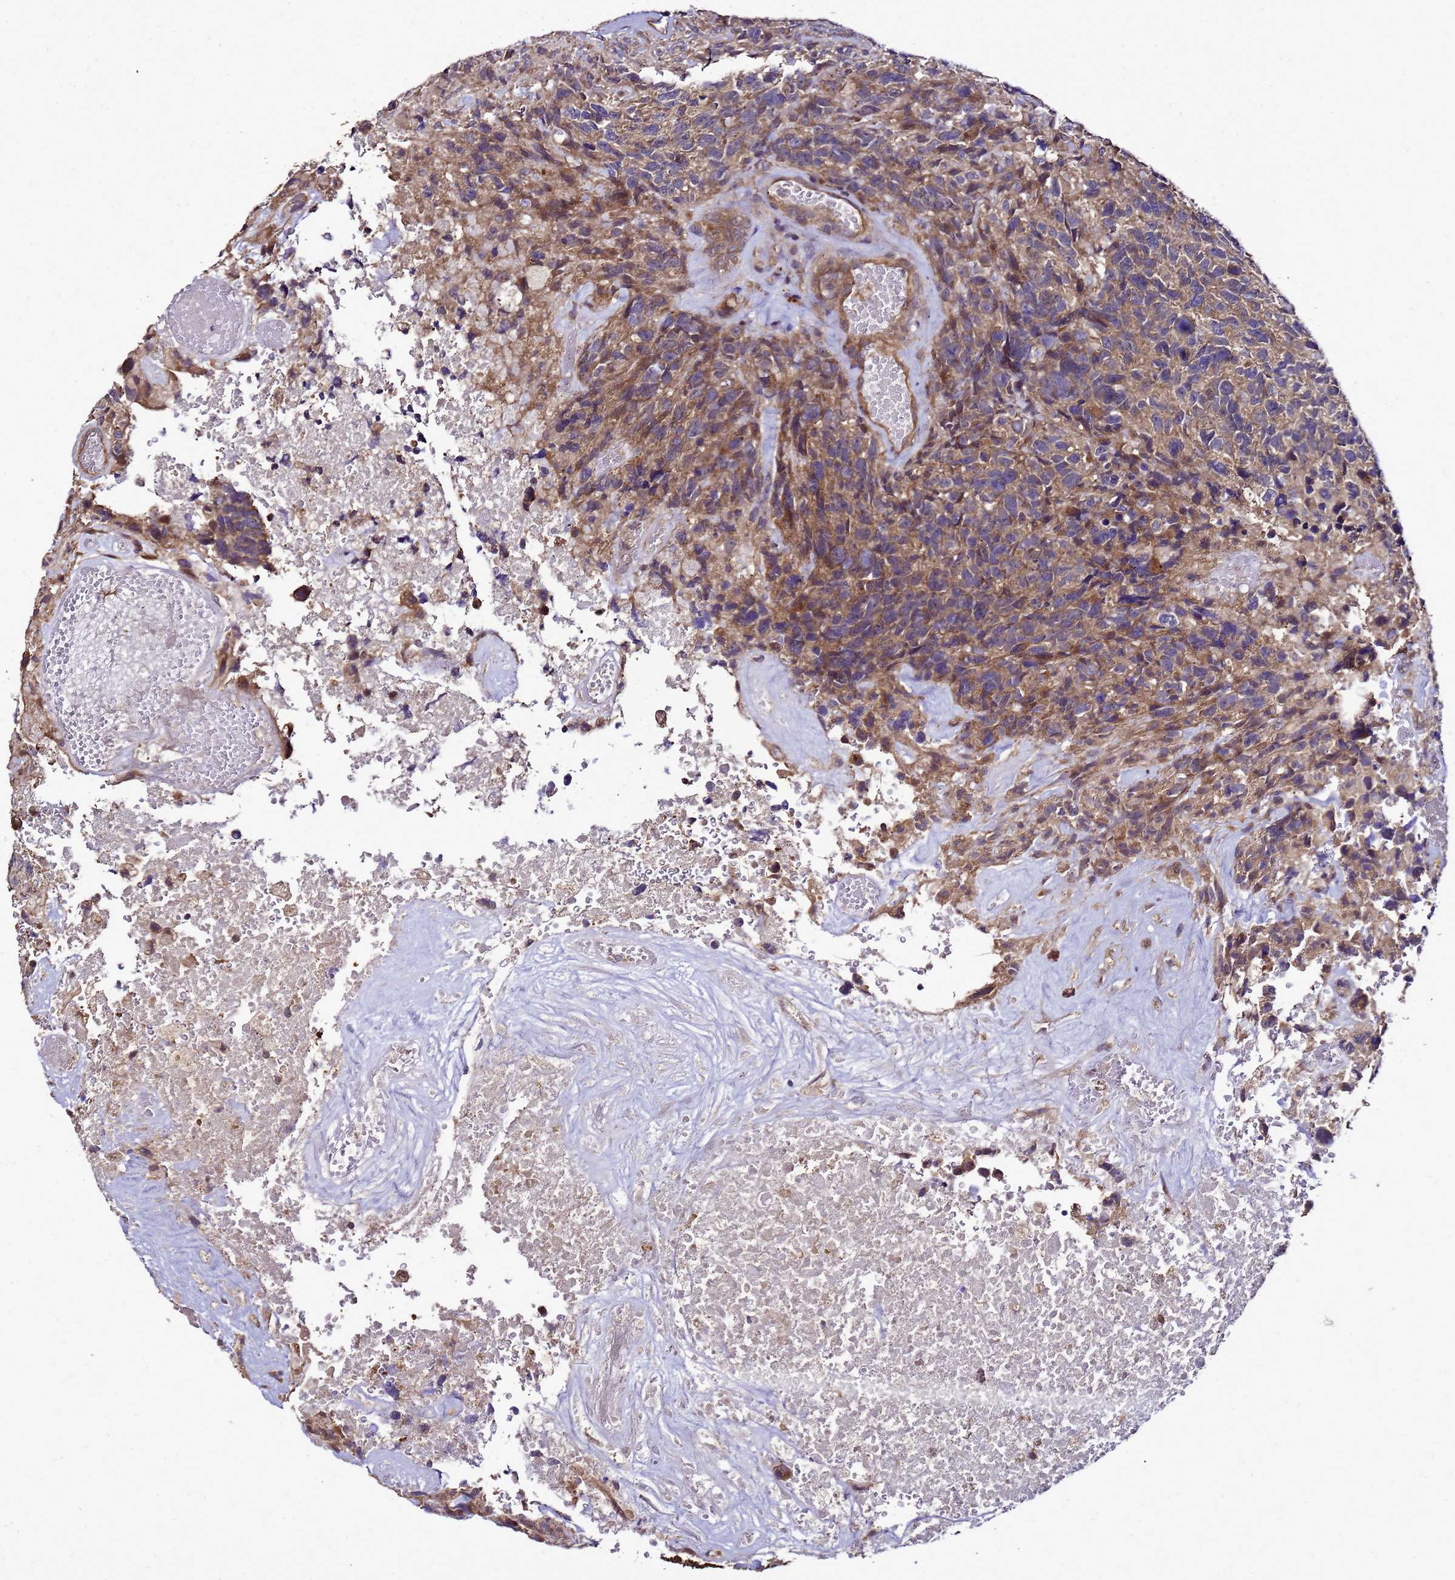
{"staining": {"intensity": "moderate", "quantity": ">75%", "location": "cytoplasmic/membranous"}, "tissue": "glioma", "cell_type": "Tumor cells", "image_type": "cancer", "snomed": [{"axis": "morphology", "description": "Glioma, malignant, High grade"}, {"axis": "topography", "description": "Brain"}], "caption": "Approximately >75% of tumor cells in human high-grade glioma (malignant) reveal moderate cytoplasmic/membranous protein positivity as visualized by brown immunohistochemical staining.", "gene": "TRABD", "patient": {"sex": "male", "age": 69}}